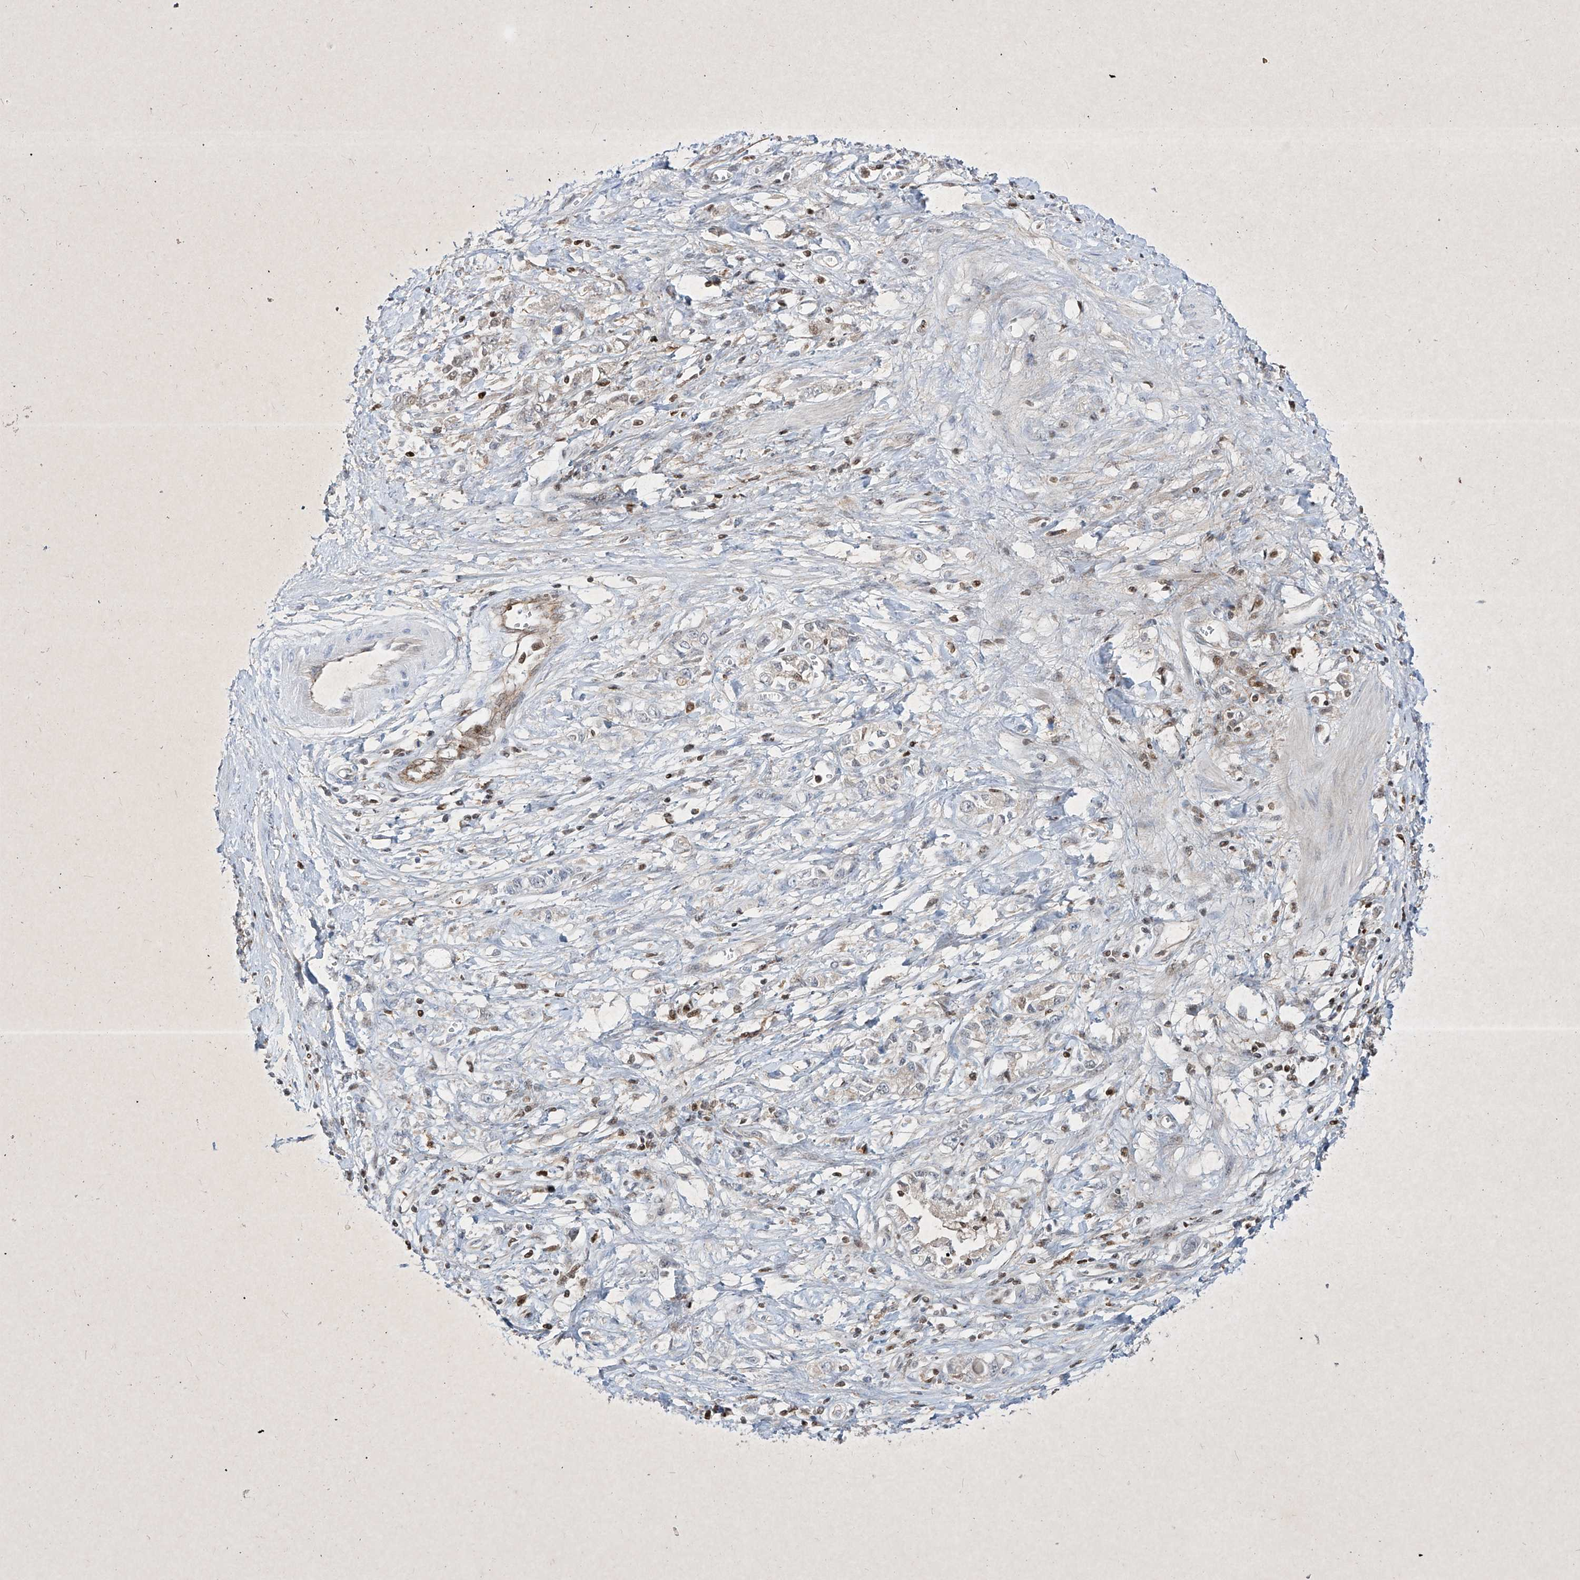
{"staining": {"intensity": "negative", "quantity": "none", "location": "none"}, "tissue": "stomach cancer", "cell_type": "Tumor cells", "image_type": "cancer", "snomed": [{"axis": "morphology", "description": "Adenocarcinoma, NOS"}, {"axis": "topography", "description": "Stomach"}], "caption": "This is an immunohistochemistry (IHC) photomicrograph of human adenocarcinoma (stomach). There is no expression in tumor cells.", "gene": "PSMB10", "patient": {"sex": "female", "age": 76}}